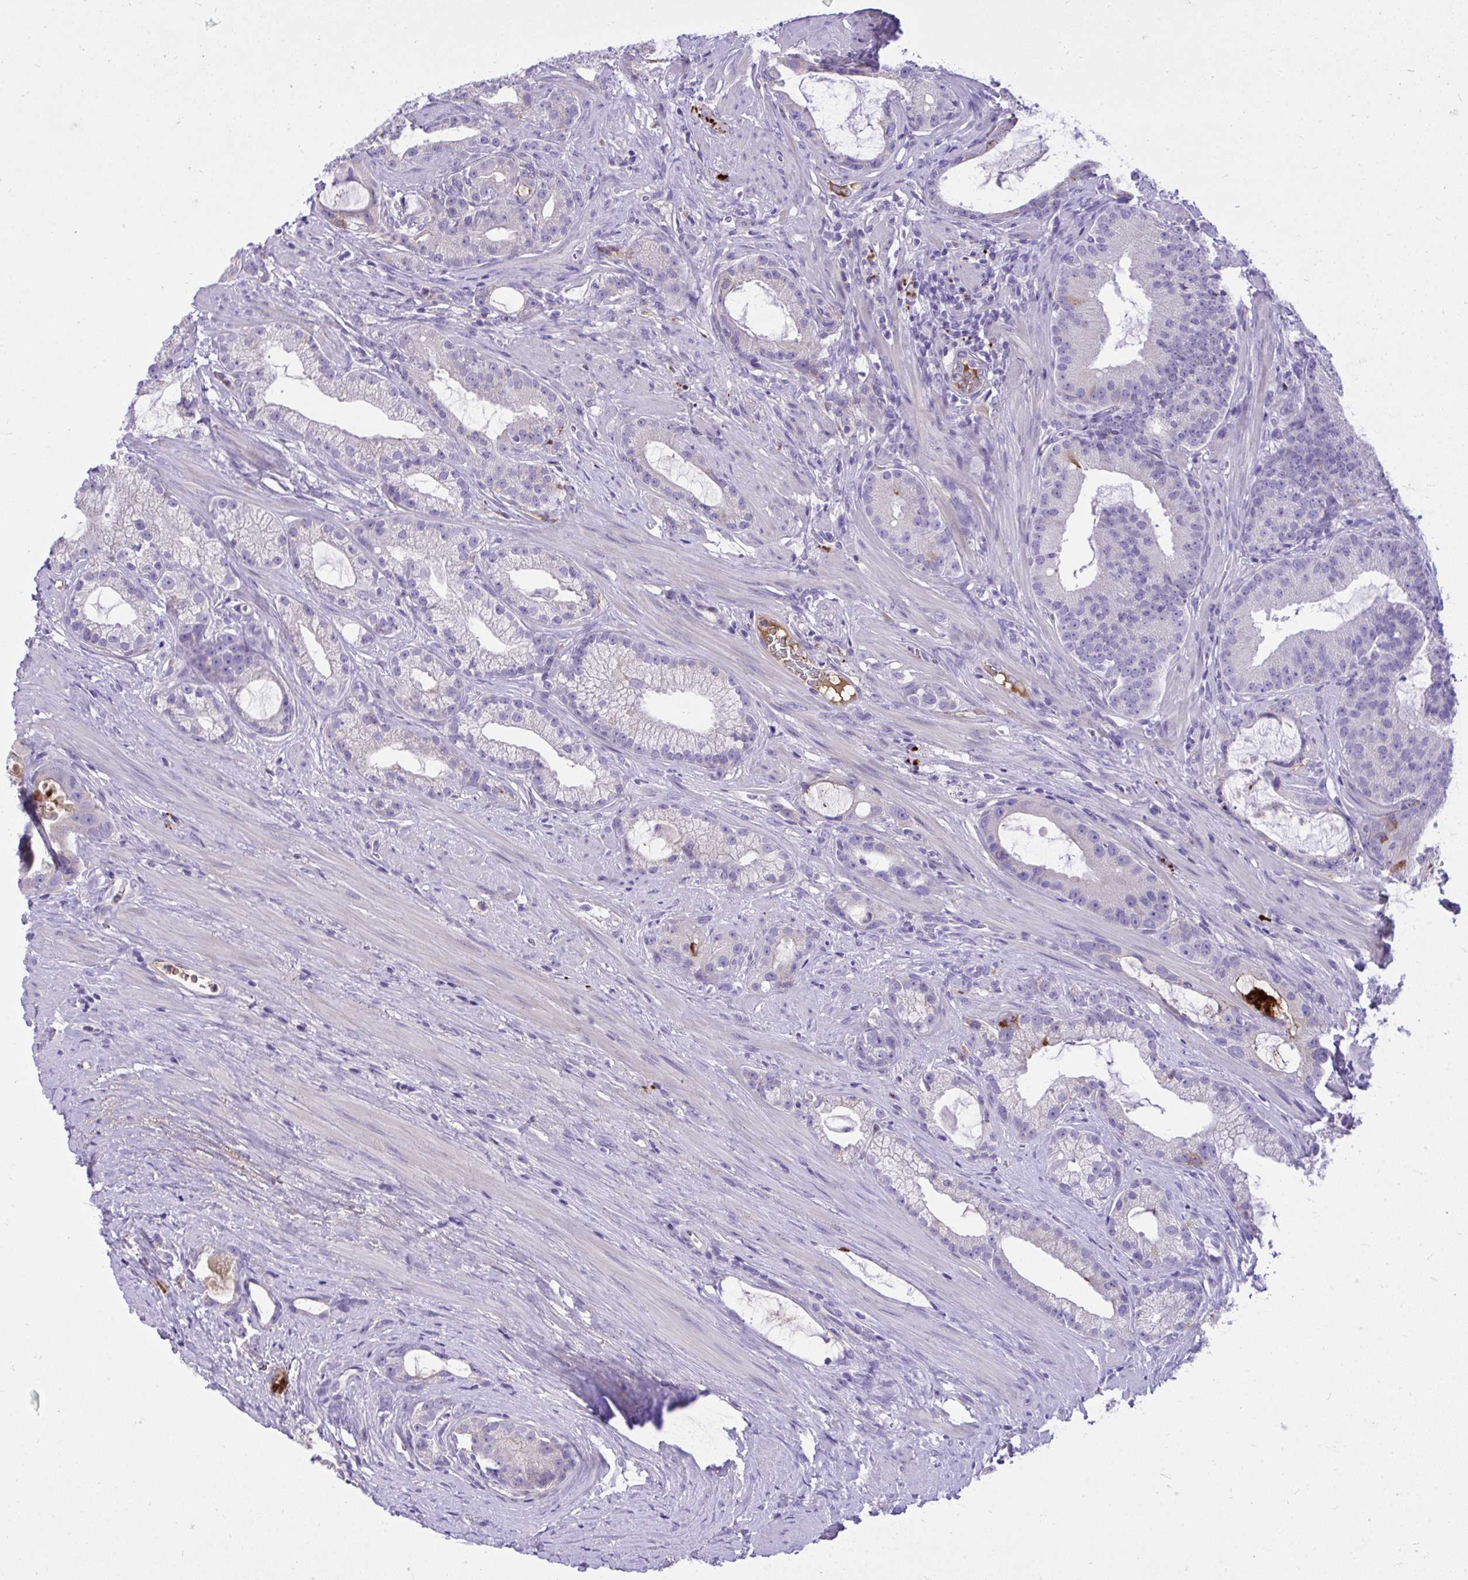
{"staining": {"intensity": "negative", "quantity": "none", "location": "none"}, "tissue": "prostate cancer", "cell_type": "Tumor cells", "image_type": "cancer", "snomed": [{"axis": "morphology", "description": "Adenocarcinoma, High grade"}, {"axis": "topography", "description": "Prostate"}], "caption": "The histopathology image displays no significant positivity in tumor cells of prostate adenocarcinoma (high-grade).", "gene": "HRG", "patient": {"sex": "male", "age": 65}}